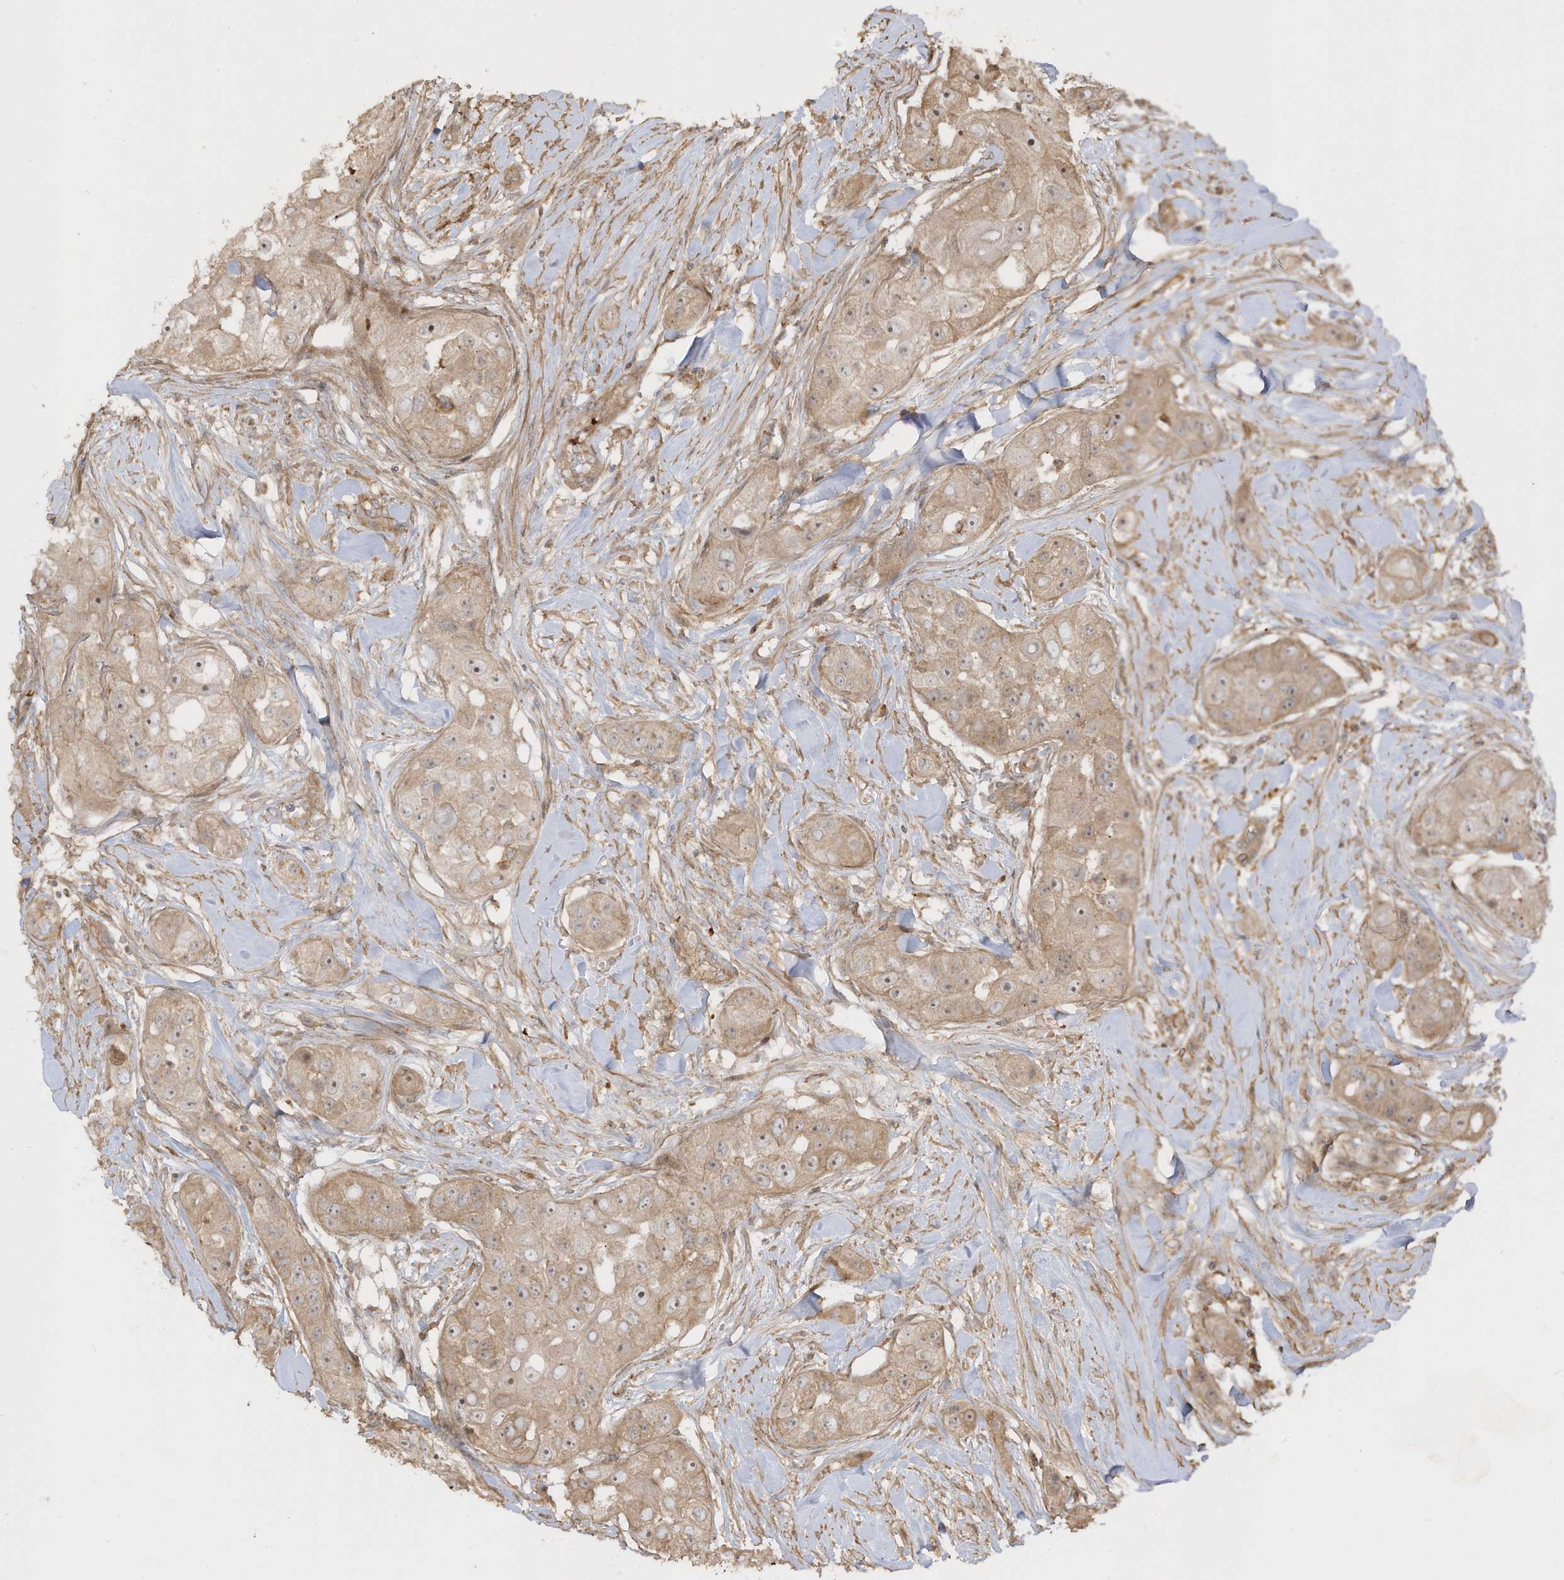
{"staining": {"intensity": "weak", "quantity": ">75%", "location": "cytoplasmic/membranous"}, "tissue": "head and neck cancer", "cell_type": "Tumor cells", "image_type": "cancer", "snomed": [{"axis": "morphology", "description": "Normal tissue, NOS"}, {"axis": "morphology", "description": "Squamous cell carcinoma, NOS"}, {"axis": "topography", "description": "Skeletal muscle"}, {"axis": "topography", "description": "Head-Neck"}], "caption": "An image of human head and neck squamous cell carcinoma stained for a protein demonstrates weak cytoplasmic/membranous brown staining in tumor cells.", "gene": "ENTR1", "patient": {"sex": "male", "age": 51}}